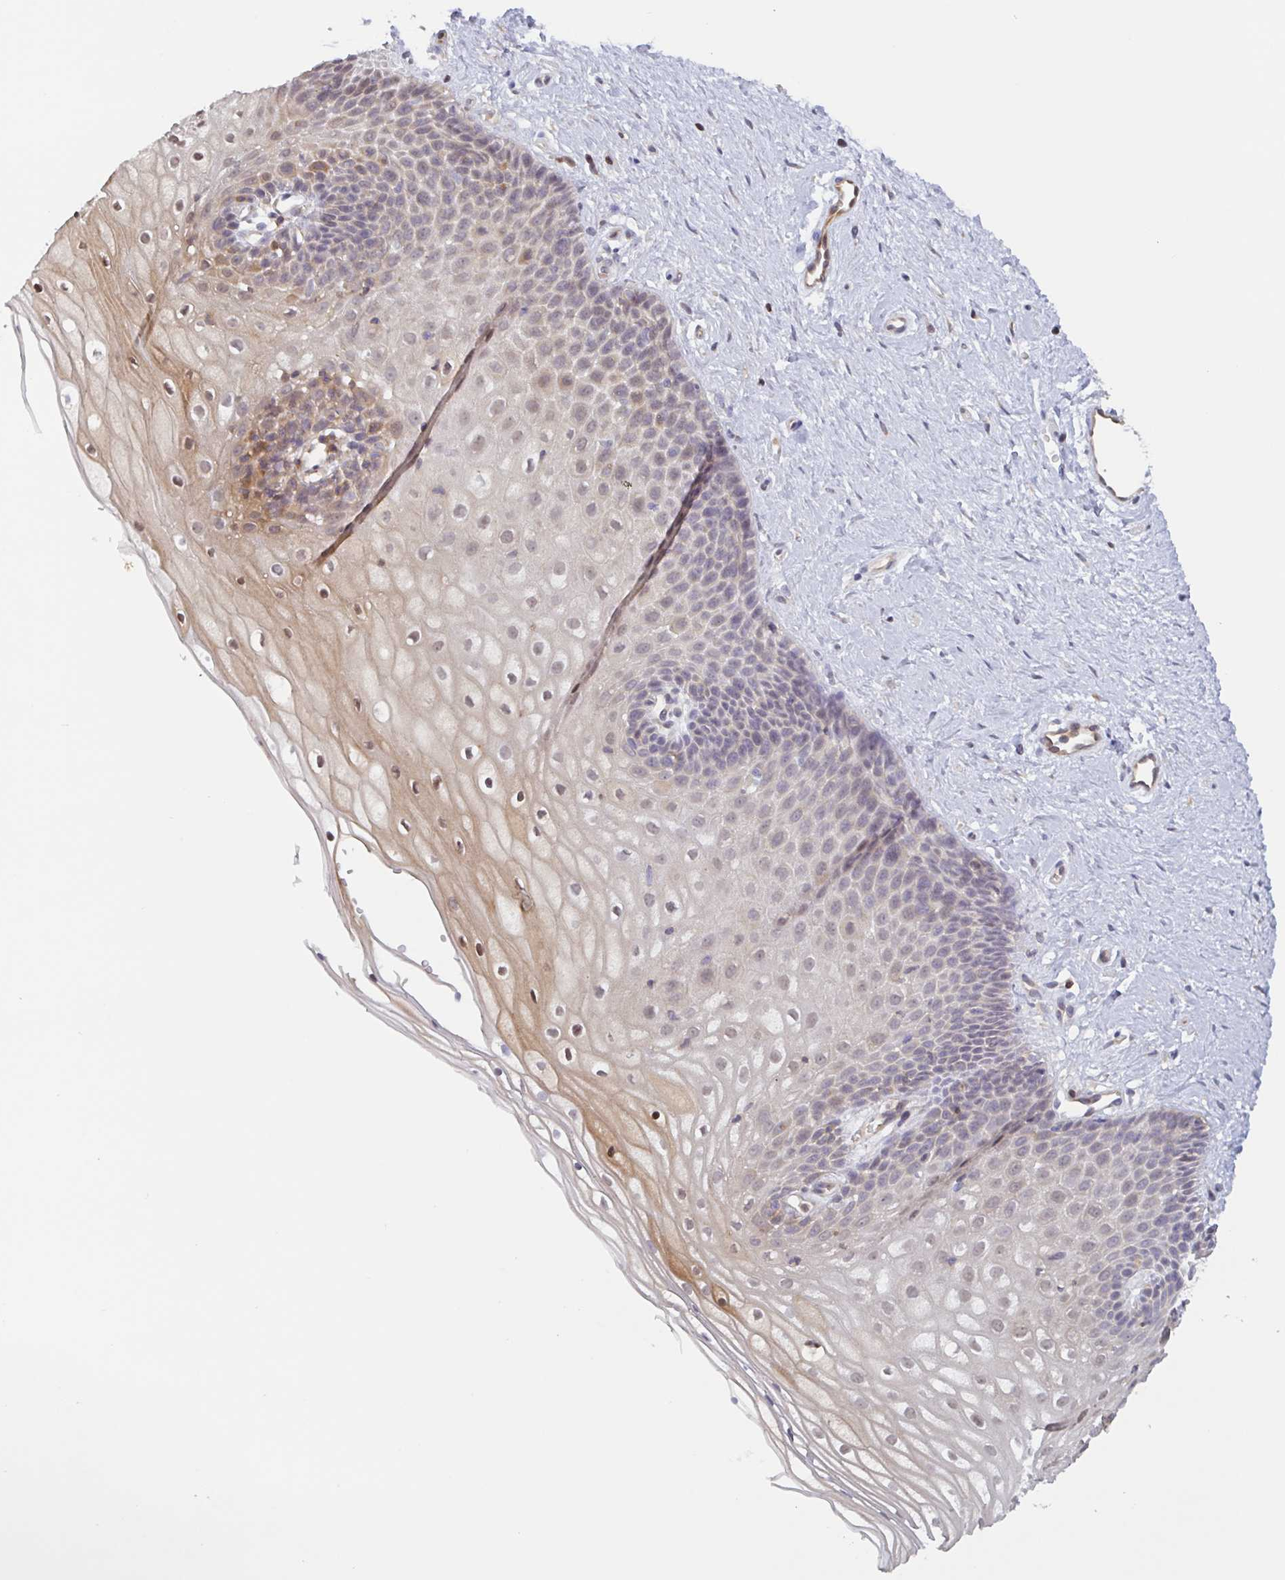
{"staining": {"intensity": "negative", "quantity": "none", "location": "none"}, "tissue": "cervix", "cell_type": "Glandular cells", "image_type": "normal", "snomed": [{"axis": "morphology", "description": "Normal tissue, NOS"}, {"axis": "topography", "description": "Cervix"}], "caption": "DAB immunohistochemical staining of normal human cervix demonstrates no significant staining in glandular cells. (DAB immunohistochemistry with hematoxylin counter stain).", "gene": "OTOP2", "patient": {"sex": "female", "age": 36}}